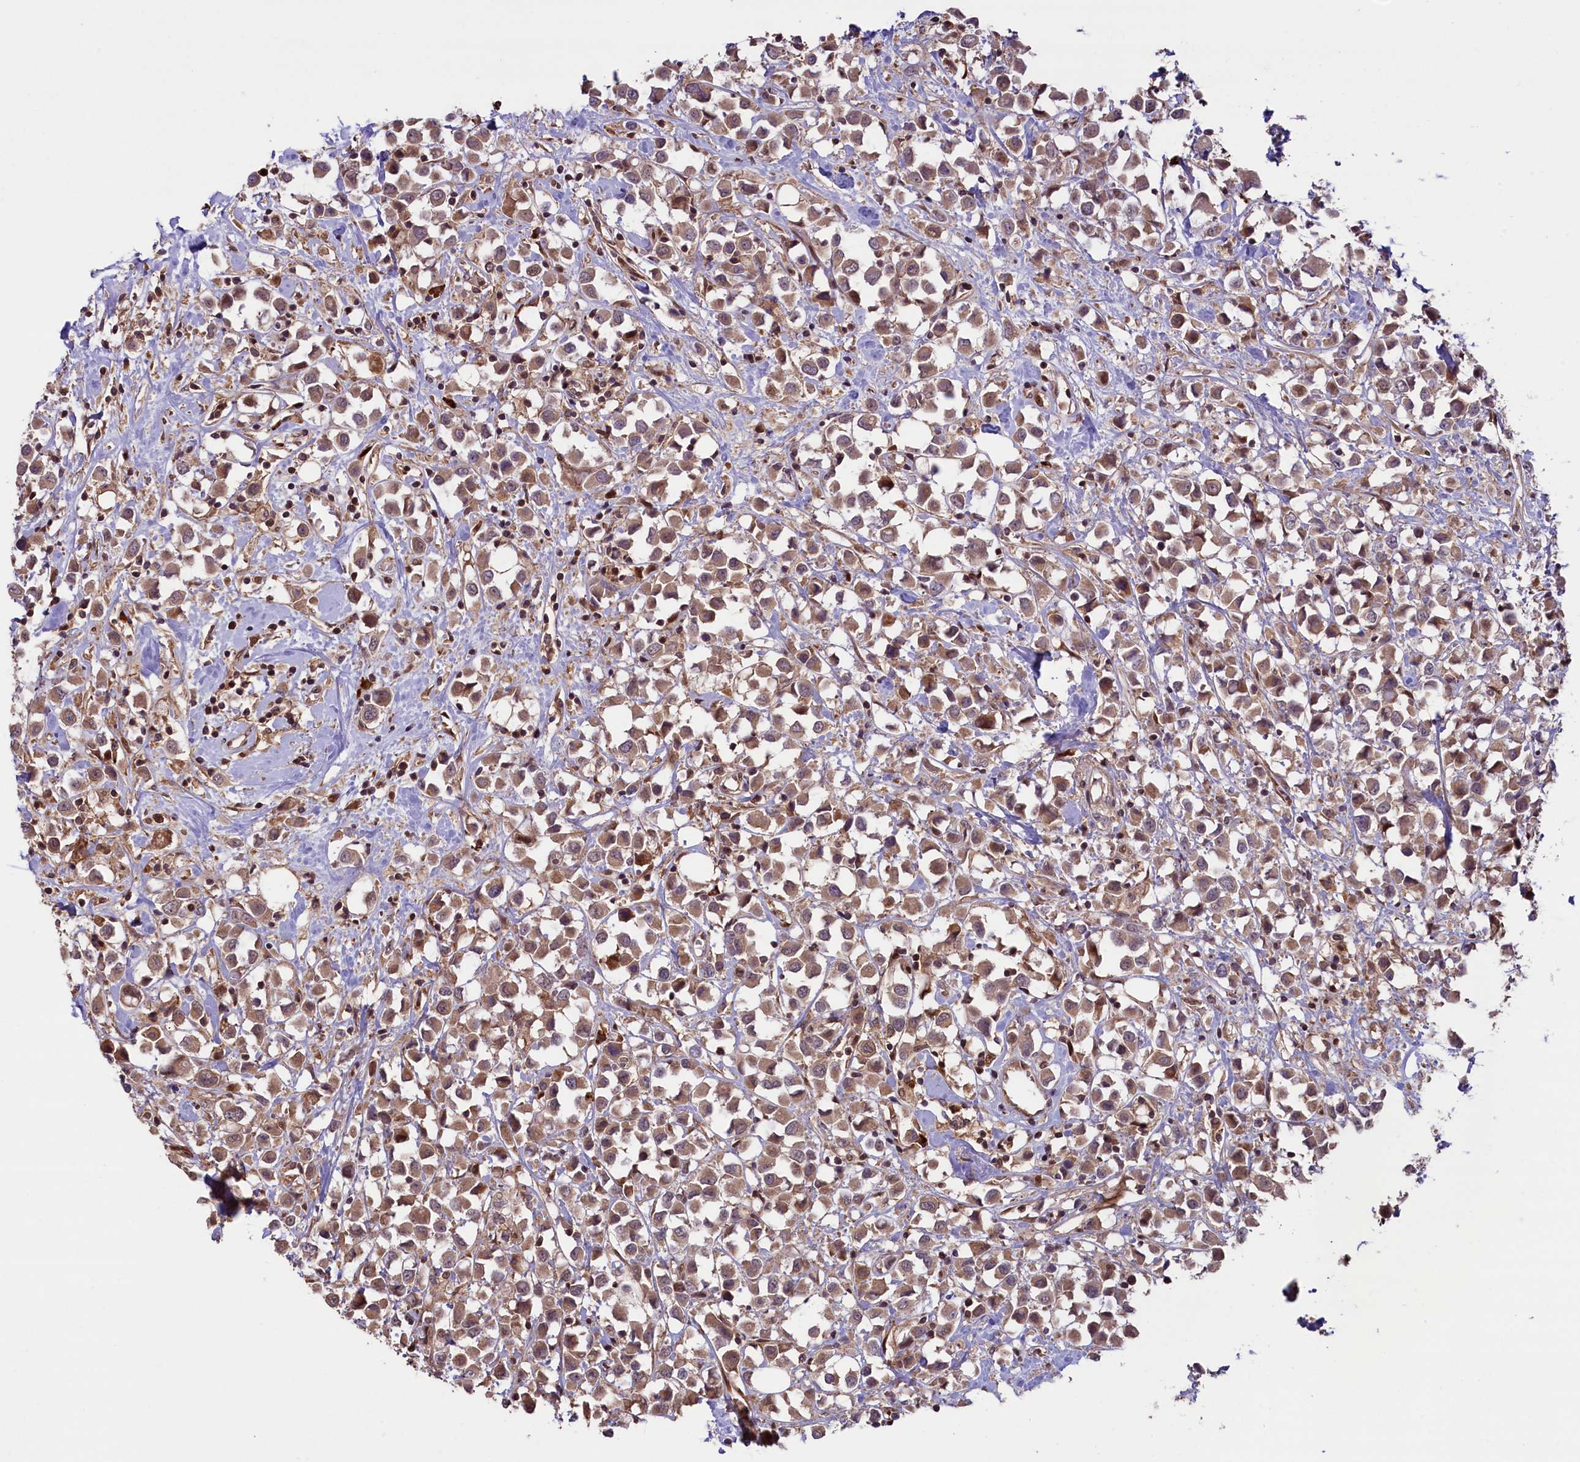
{"staining": {"intensity": "moderate", "quantity": ">75%", "location": "cytoplasmic/membranous,nuclear"}, "tissue": "breast cancer", "cell_type": "Tumor cells", "image_type": "cancer", "snomed": [{"axis": "morphology", "description": "Duct carcinoma"}, {"axis": "topography", "description": "Breast"}], "caption": "Human intraductal carcinoma (breast) stained with a brown dye shows moderate cytoplasmic/membranous and nuclear positive expression in about >75% of tumor cells.", "gene": "RIC8A", "patient": {"sex": "female", "age": 61}}